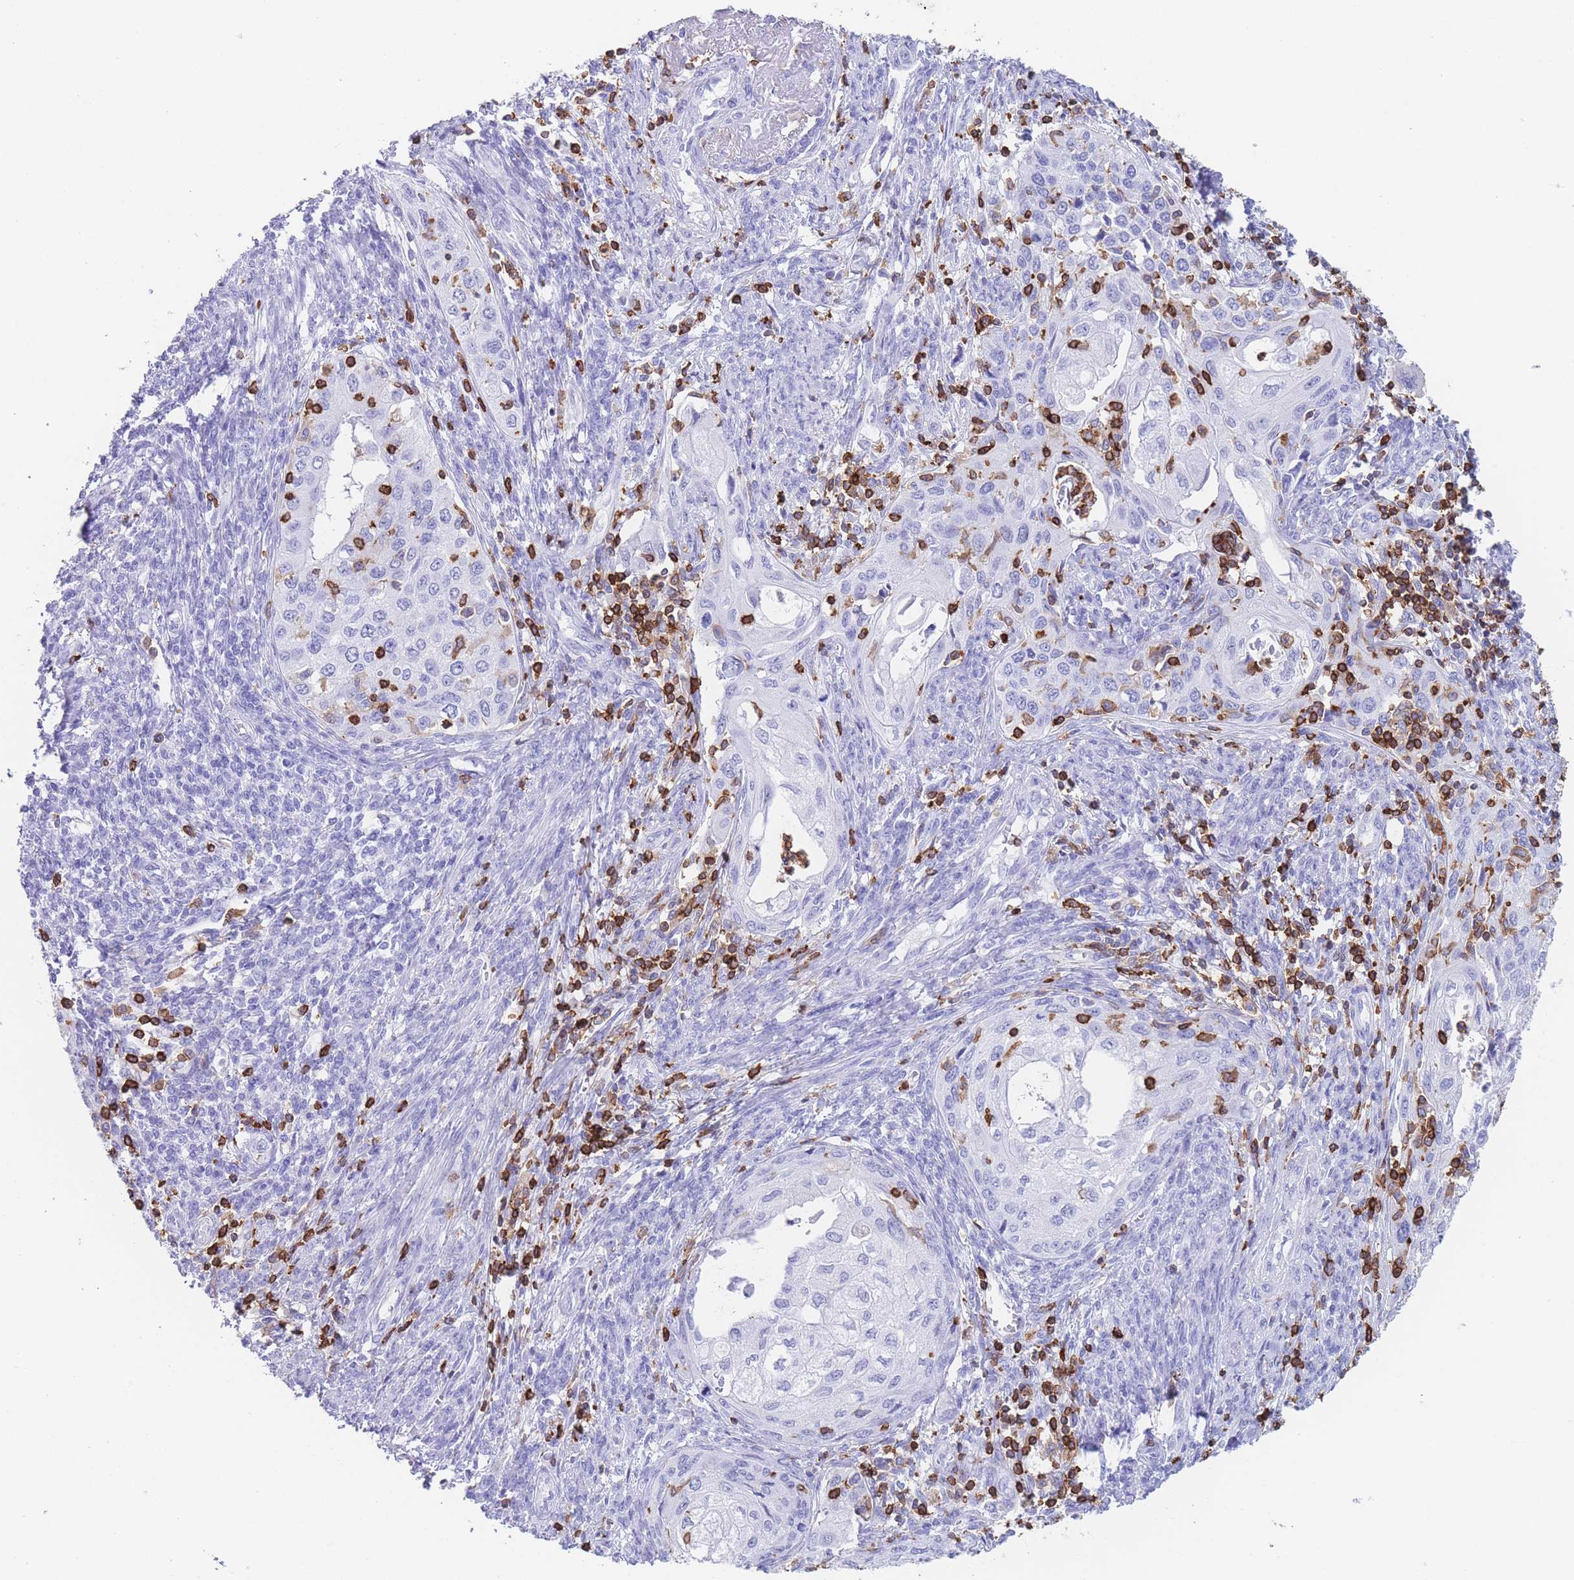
{"staining": {"intensity": "negative", "quantity": "none", "location": "none"}, "tissue": "cervical cancer", "cell_type": "Tumor cells", "image_type": "cancer", "snomed": [{"axis": "morphology", "description": "Squamous cell carcinoma, NOS"}, {"axis": "topography", "description": "Cervix"}], "caption": "Immunohistochemistry (IHC) image of neoplastic tissue: human cervical squamous cell carcinoma stained with DAB (3,3'-diaminobenzidine) reveals no significant protein expression in tumor cells. The staining was performed using DAB to visualize the protein expression in brown, while the nuclei were stained in blue with hematoxylin (Magnification: 20x).", "gene": "CORO1A", "patient": {"sex": "female", "age": 67}}